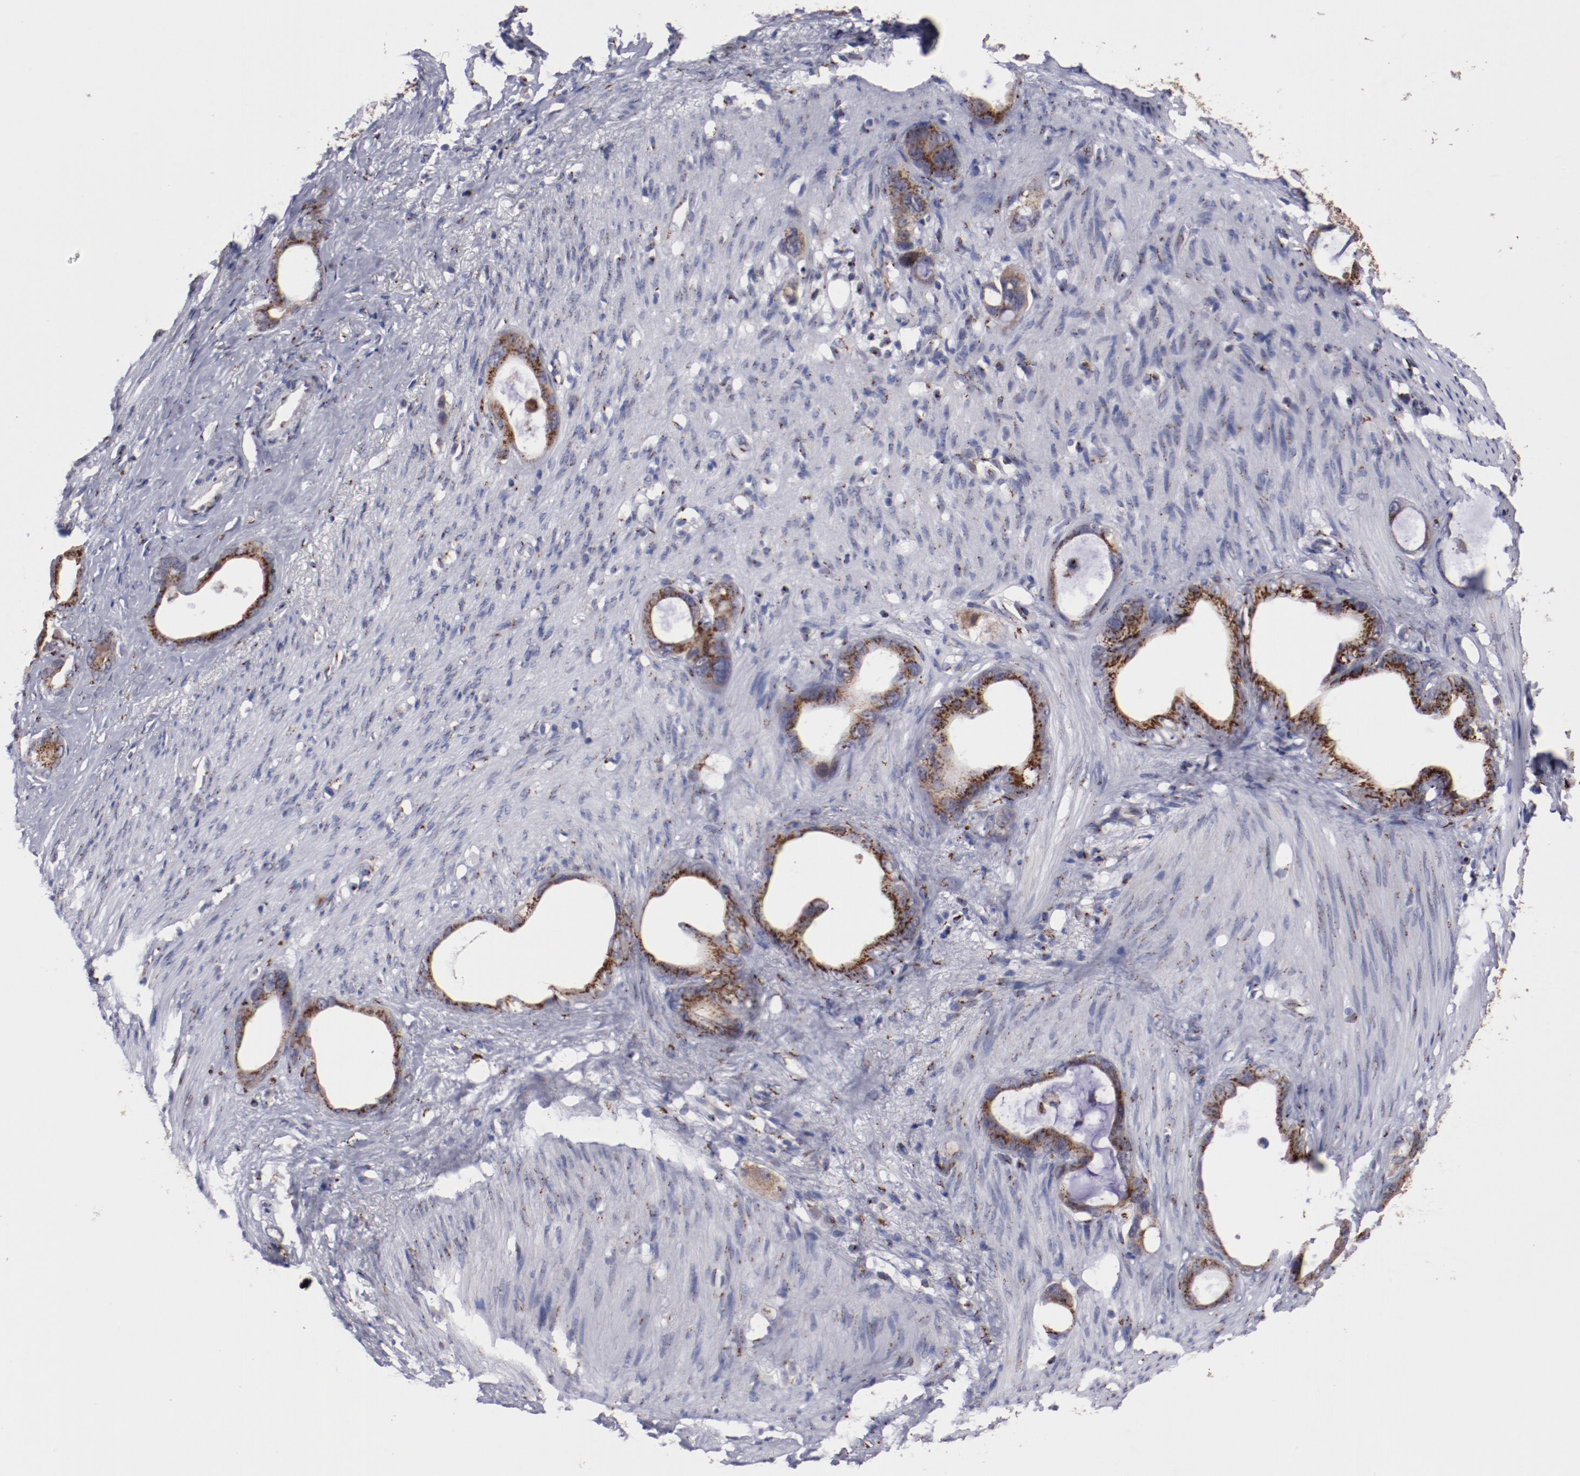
{"staining": {"intensity": "strong", "quantity": ">75%", "location": "cytoplasmic/membranous"}, "tissue": "stomach cancer", "cell_type": "Tumor cells", "image_type": "cancer", "snomed": [{"axis": "morphology", "description": "Adenocarcinoma, NOS"}, {"axis": "topography", "description": "Stomach"}], "caption": "Tumor cells show high levels of strong cytoplasmic/membranous expression in approximately >75% of cells in stomach adenocarcinoma.", "gene": "GOLIM4", "patient": {"sex": "female", "age": 75}}